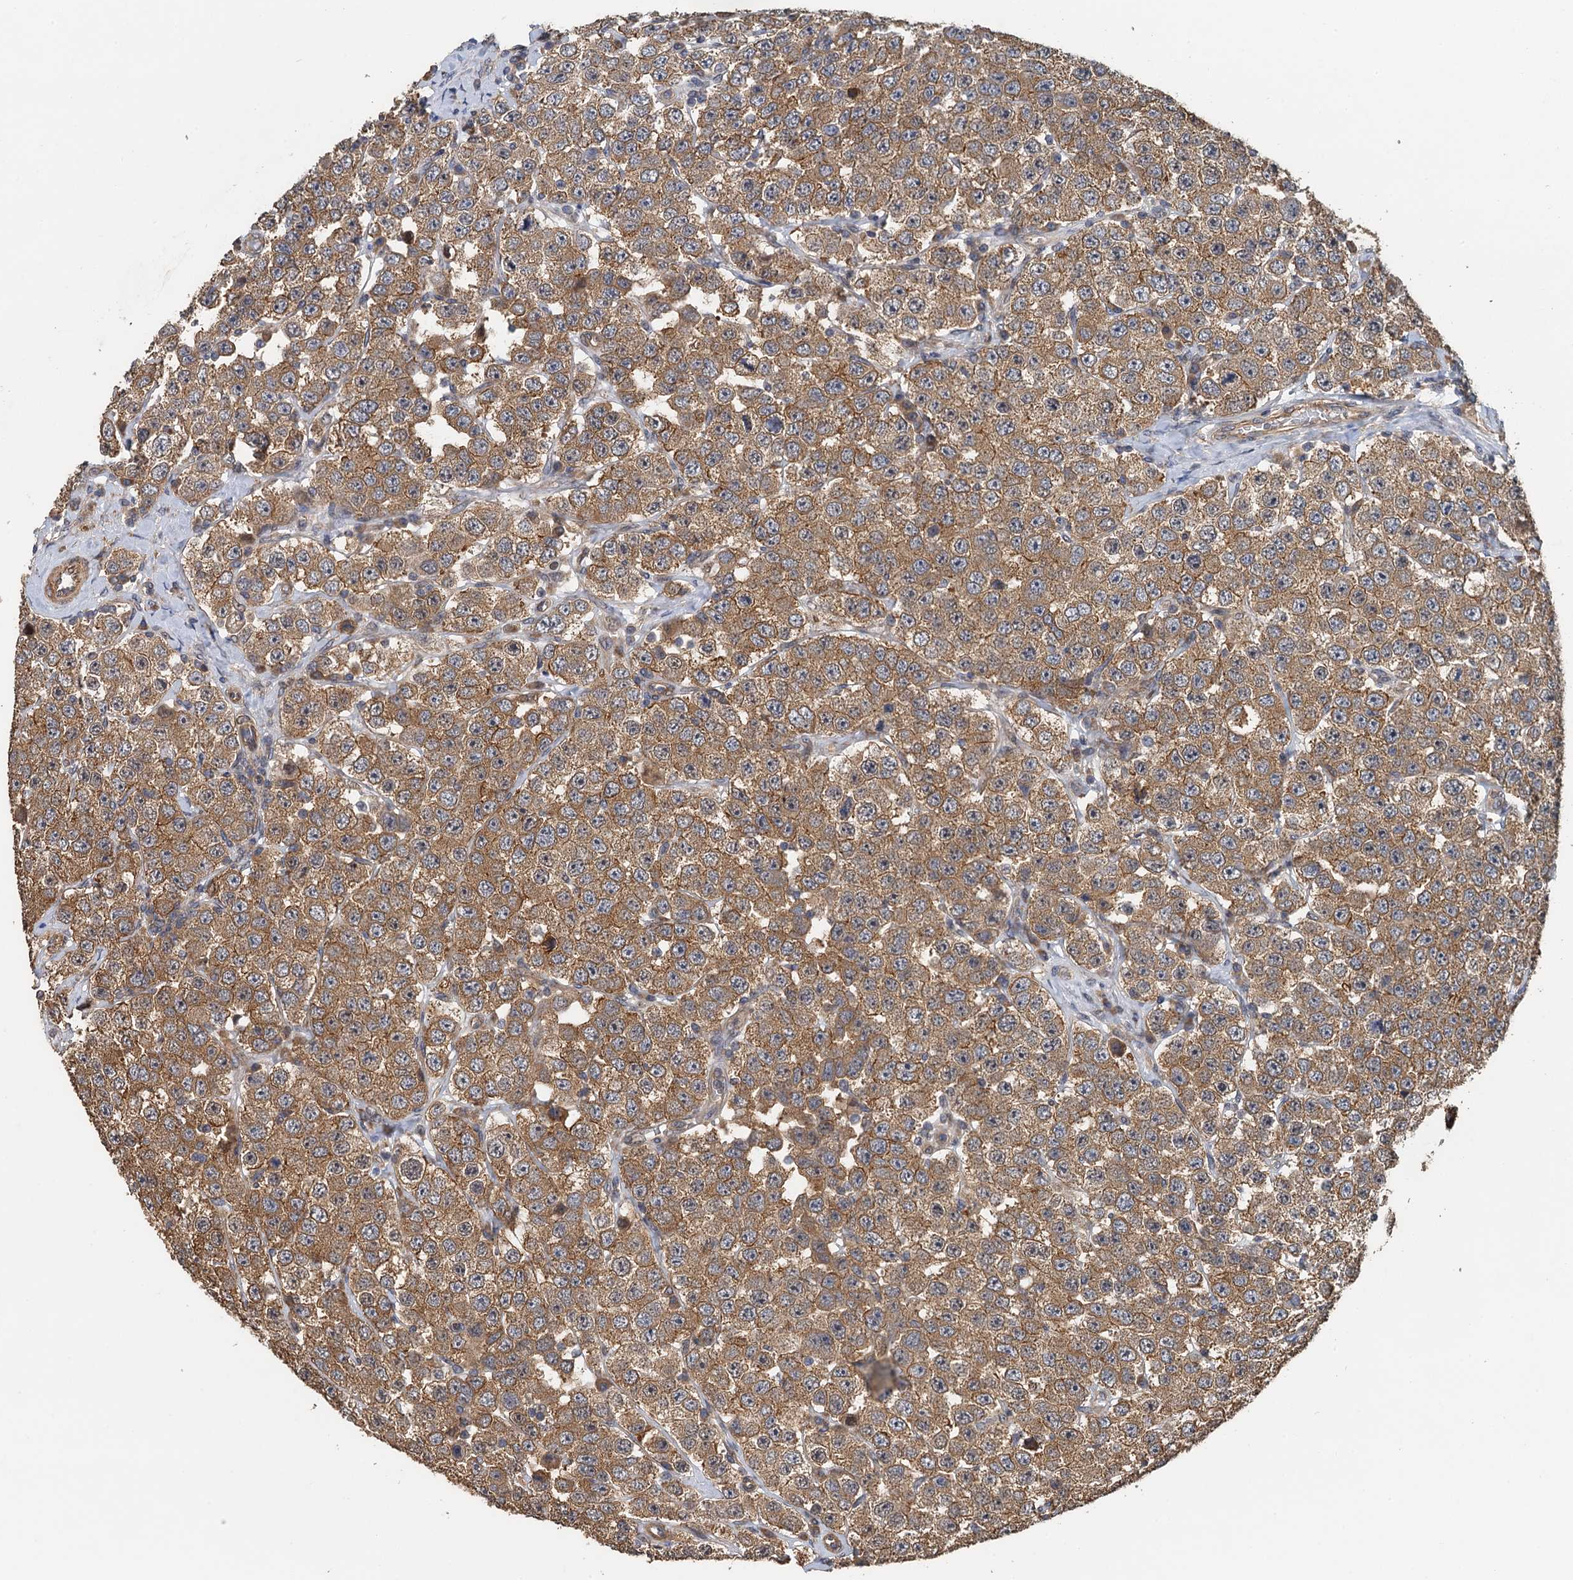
{"staining": {"intensity": "moderate", "quantity": ">75%", "location": "cytoplasmic/membranous"}, "tissue": "testis cancer", "cell_type": "Tumor cells", "image_type": "cancer", "snomed": [{"axis": "morphology", "description": "Seminoma, NOS"}, {"axis": "topography", "description": "Testis"}], "caption": "Testis seminoma stained with a protein marker shows moderate staining in tumor cells.", "gene": "MEAK7", "patient": {"sex": "male", "age": 28}}